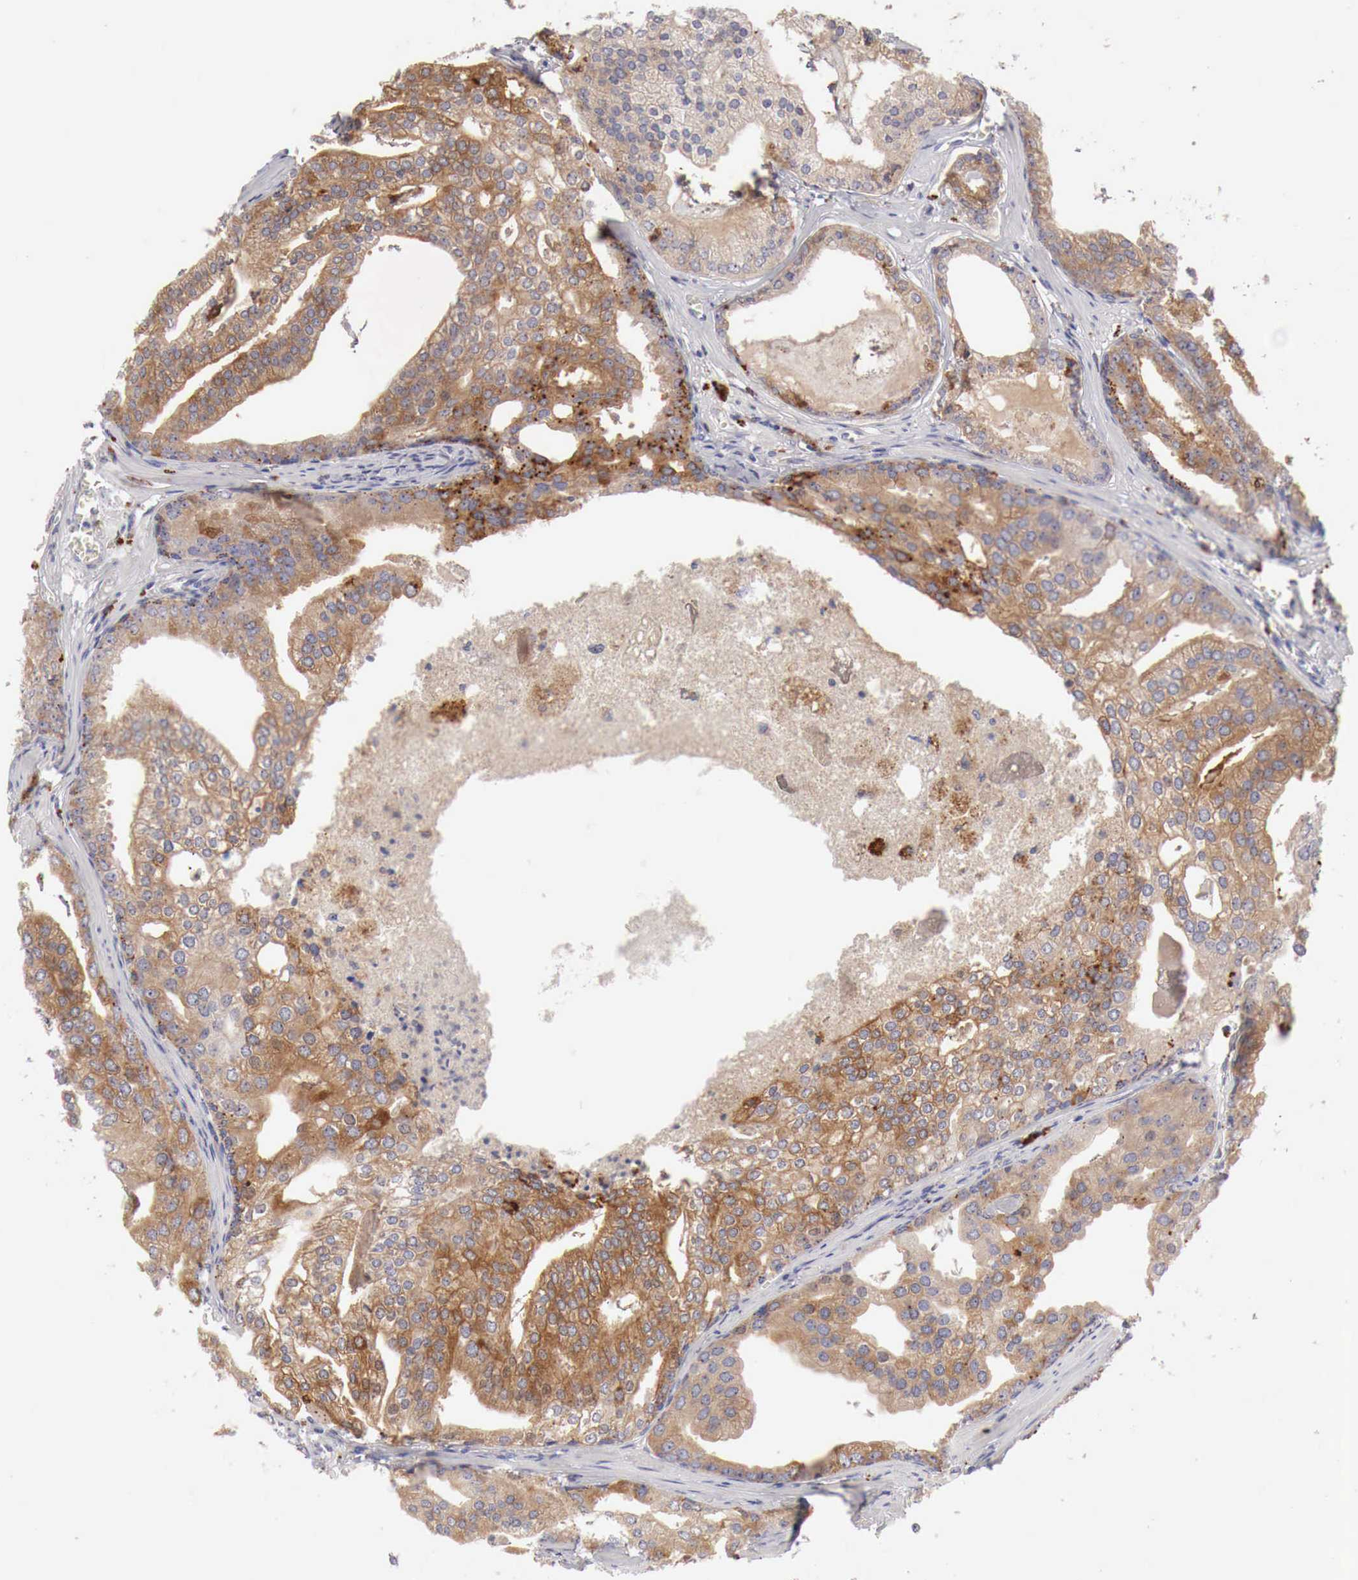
{"staining": {"intensity": "strong", "quantity": ">75%", "location": "cytoplasmic/membranous"}, "tissue": "prostate cancer", "cell_type": "Tumor cells", "image_type": "cancer", "snomed": [{"axis": "morphology", "description": "Adenocarcinoma, High grade"}, {"axis": "topography", "description": "Prostate"}], "caption": "This is an image of immunohistochemistry staining of prostate cancer, which shows strong positivity in the cytoplasmic/membranous of tumor cells.", "gene": "GLA", "patient": {"sex": "male", "age": 56}}